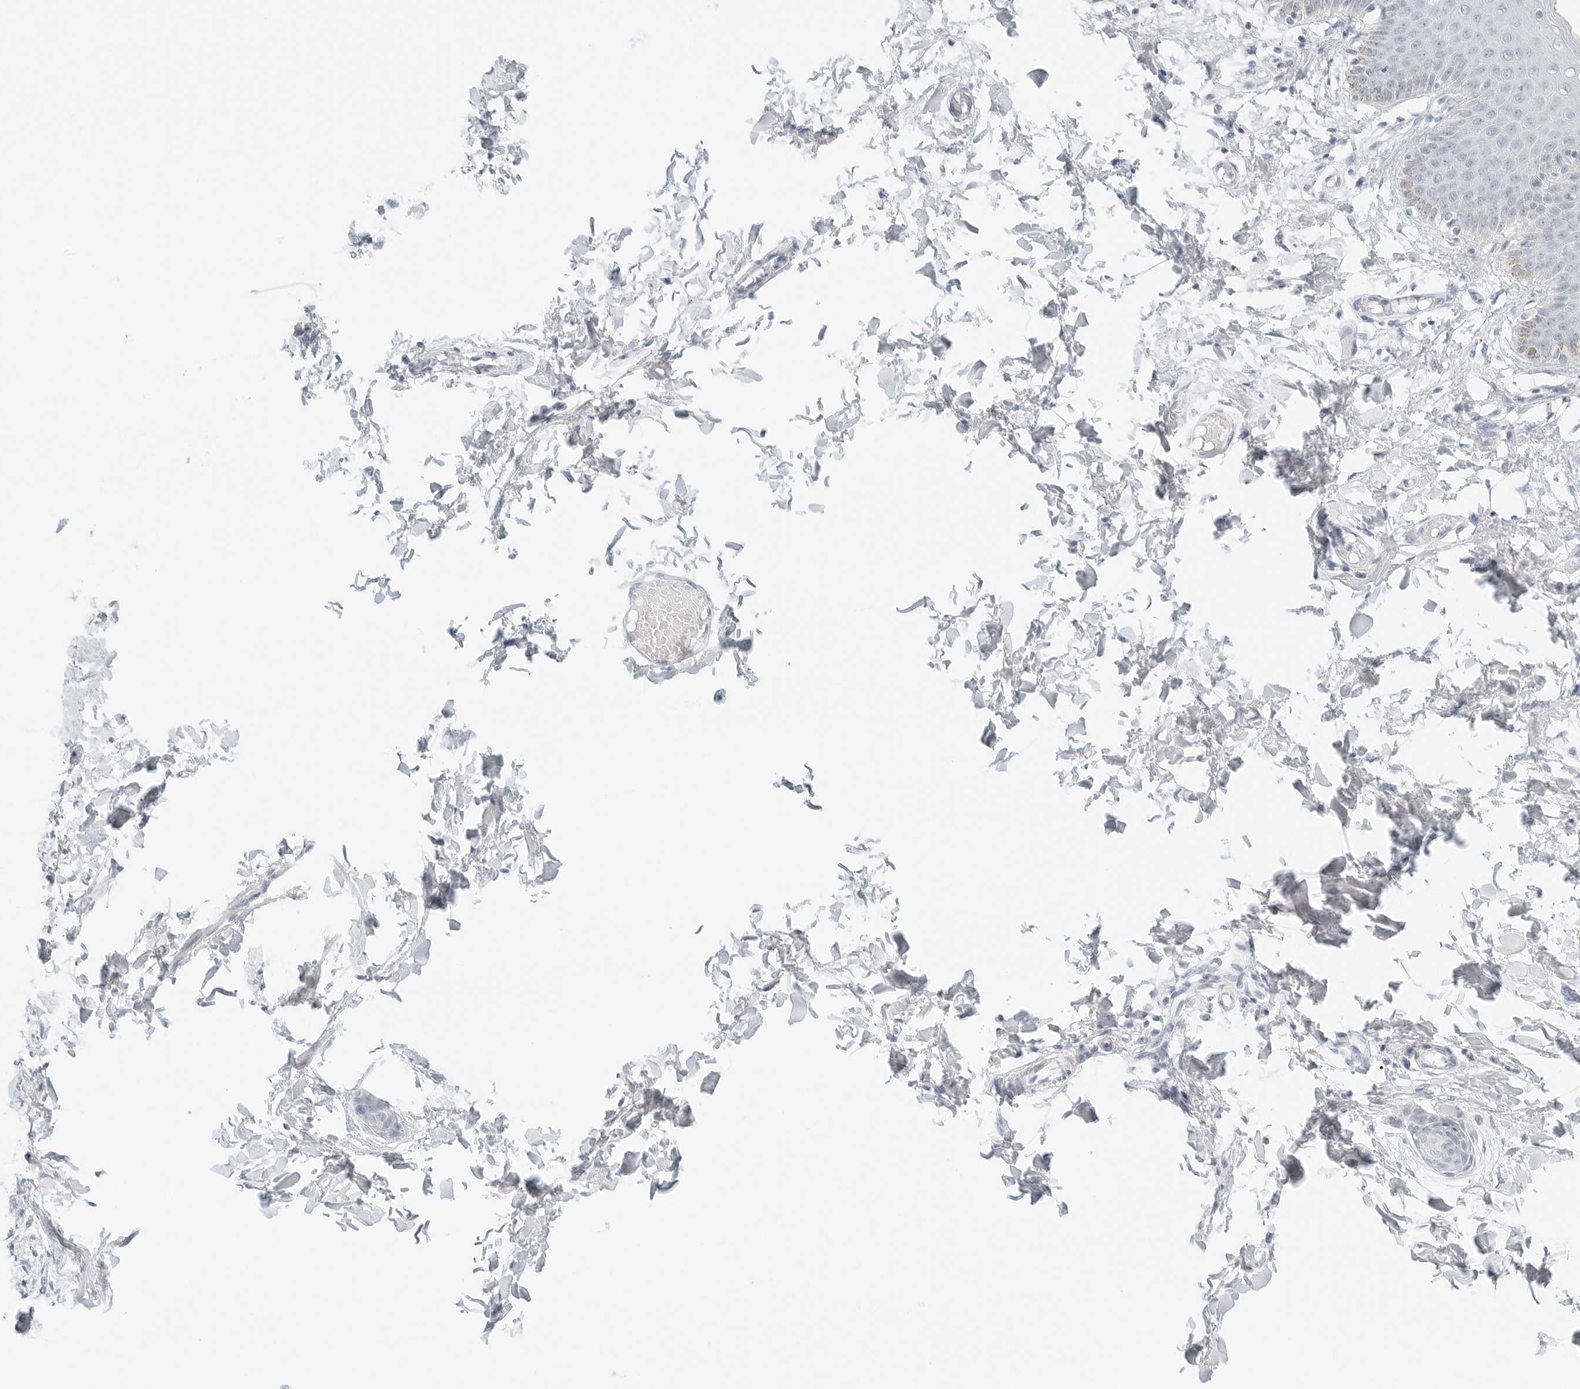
{"staining": {"intensity": "weak", "quantity": "<25%", "location": "cytoplasmic/membranous"}, "tissue": "skin", "cell_type": "Epidermal cells", "image_type": "normal", "snomed": [{"axis": "morphology", "description": "Normal tissue, NOS"}, {"axis": "topography", "description": "Vulva"}], "caption": "IHC photomicrograph of benign skin: human skin stained with DAB (3,3'-diaminobenzidine) reveals no significant protein expression in epidermal cells.", "gene": "CCSAP", "patient": {"sex": "female", "age": 66}}